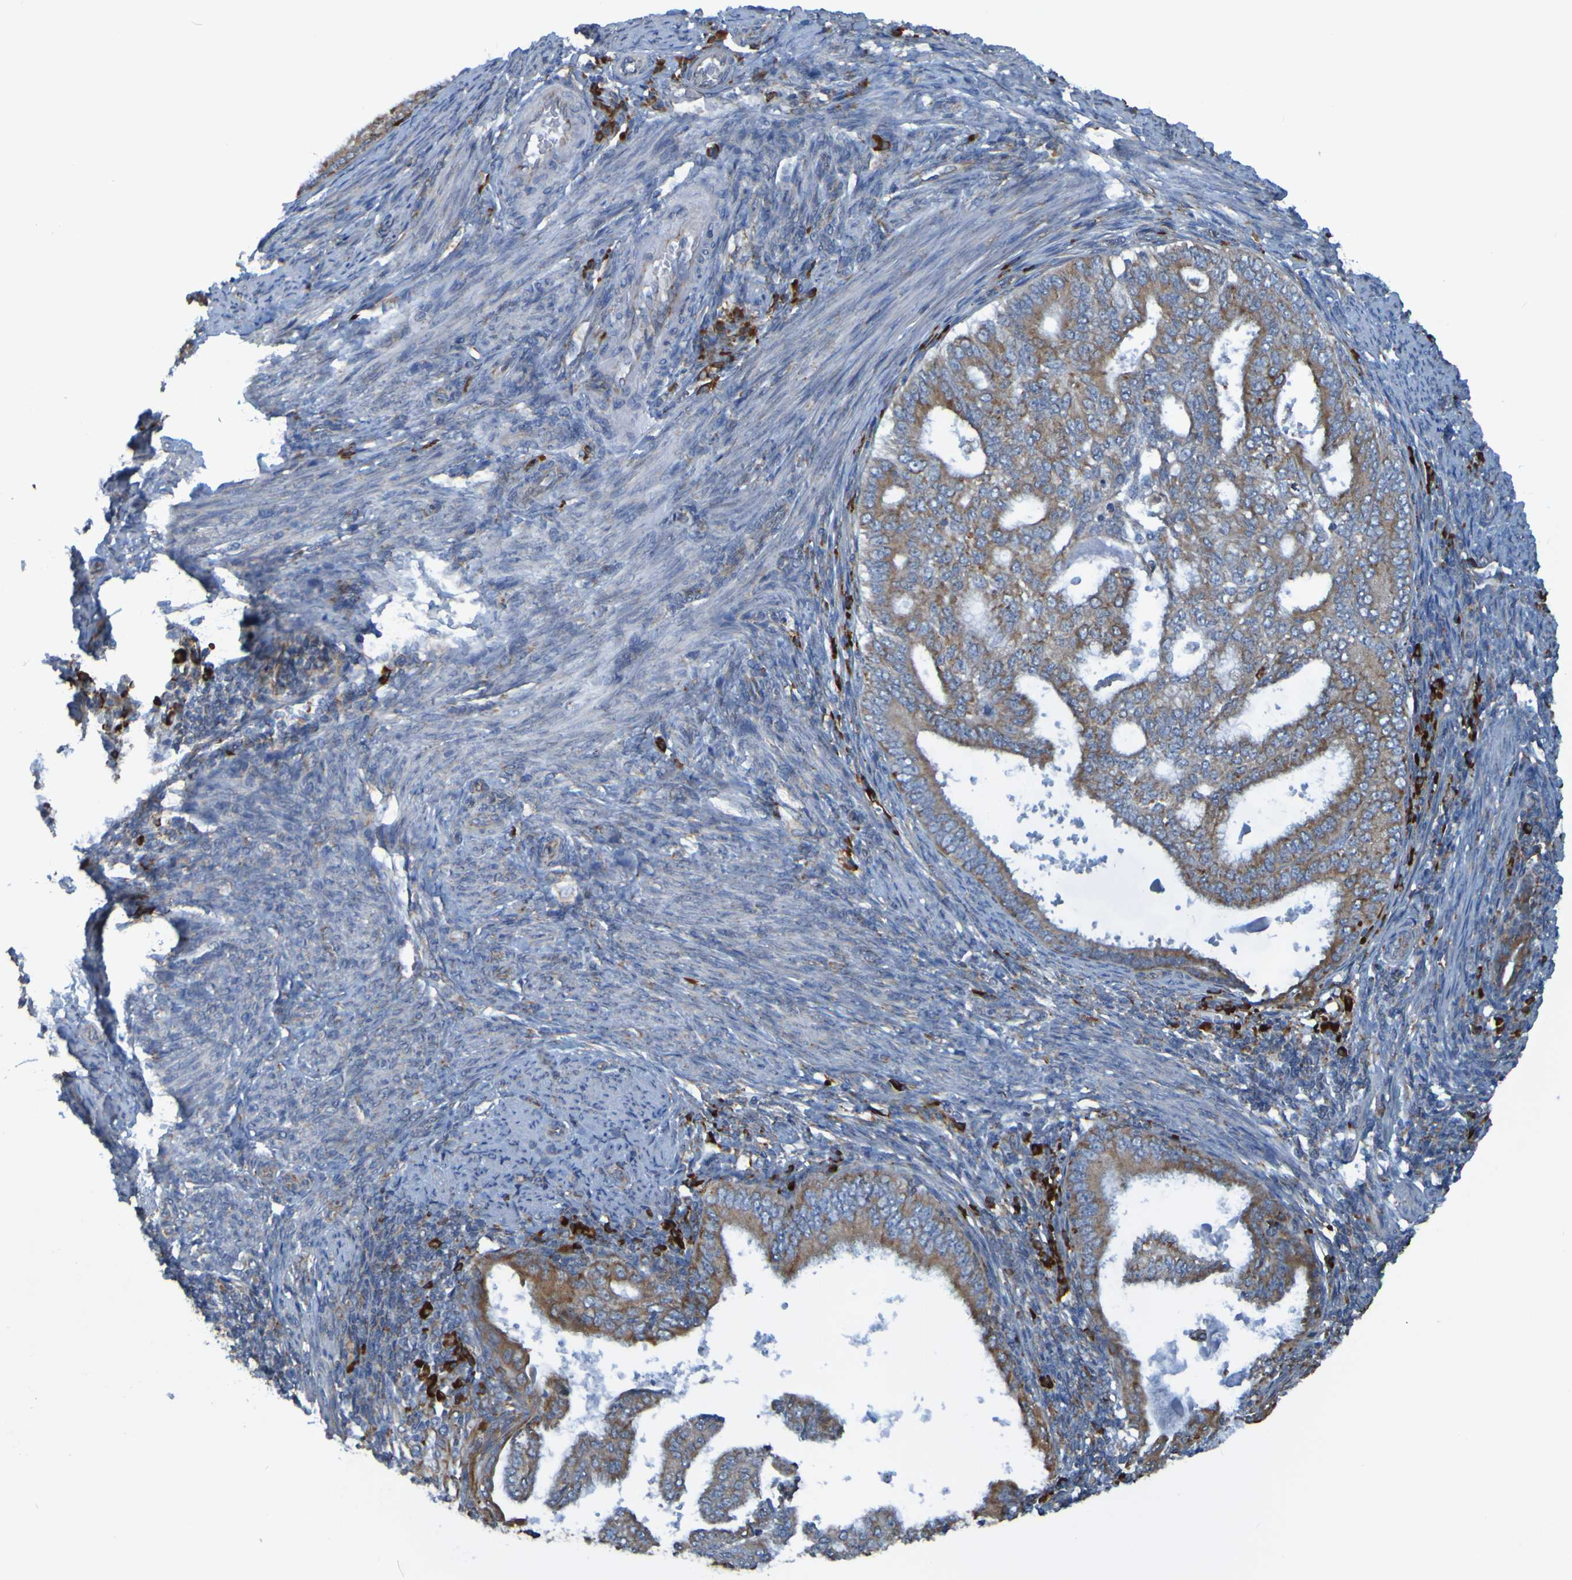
{"staining": {"intensity": "weak", "quantity": ">75%", "location": "cytoplasmic/membranous"}, "tissue": "endometrial cancer", "cell_type": "Tumor cells", "image_type": "cancer", "snomed": [{"axis": "morphology", "description": "Adenocarcinoma, NOS"}, {"axis": "topography", "description": "Endometrium"}], "caption": "Immunohistochemical staining of adenocarcinoma (endometrial) exhibits low levels of weak cytoplasmic/membranous protein positivity in approximately >75% of tumor cells.", "gene": "SSR1", "patient": {"sex": "female", "age": 58}}